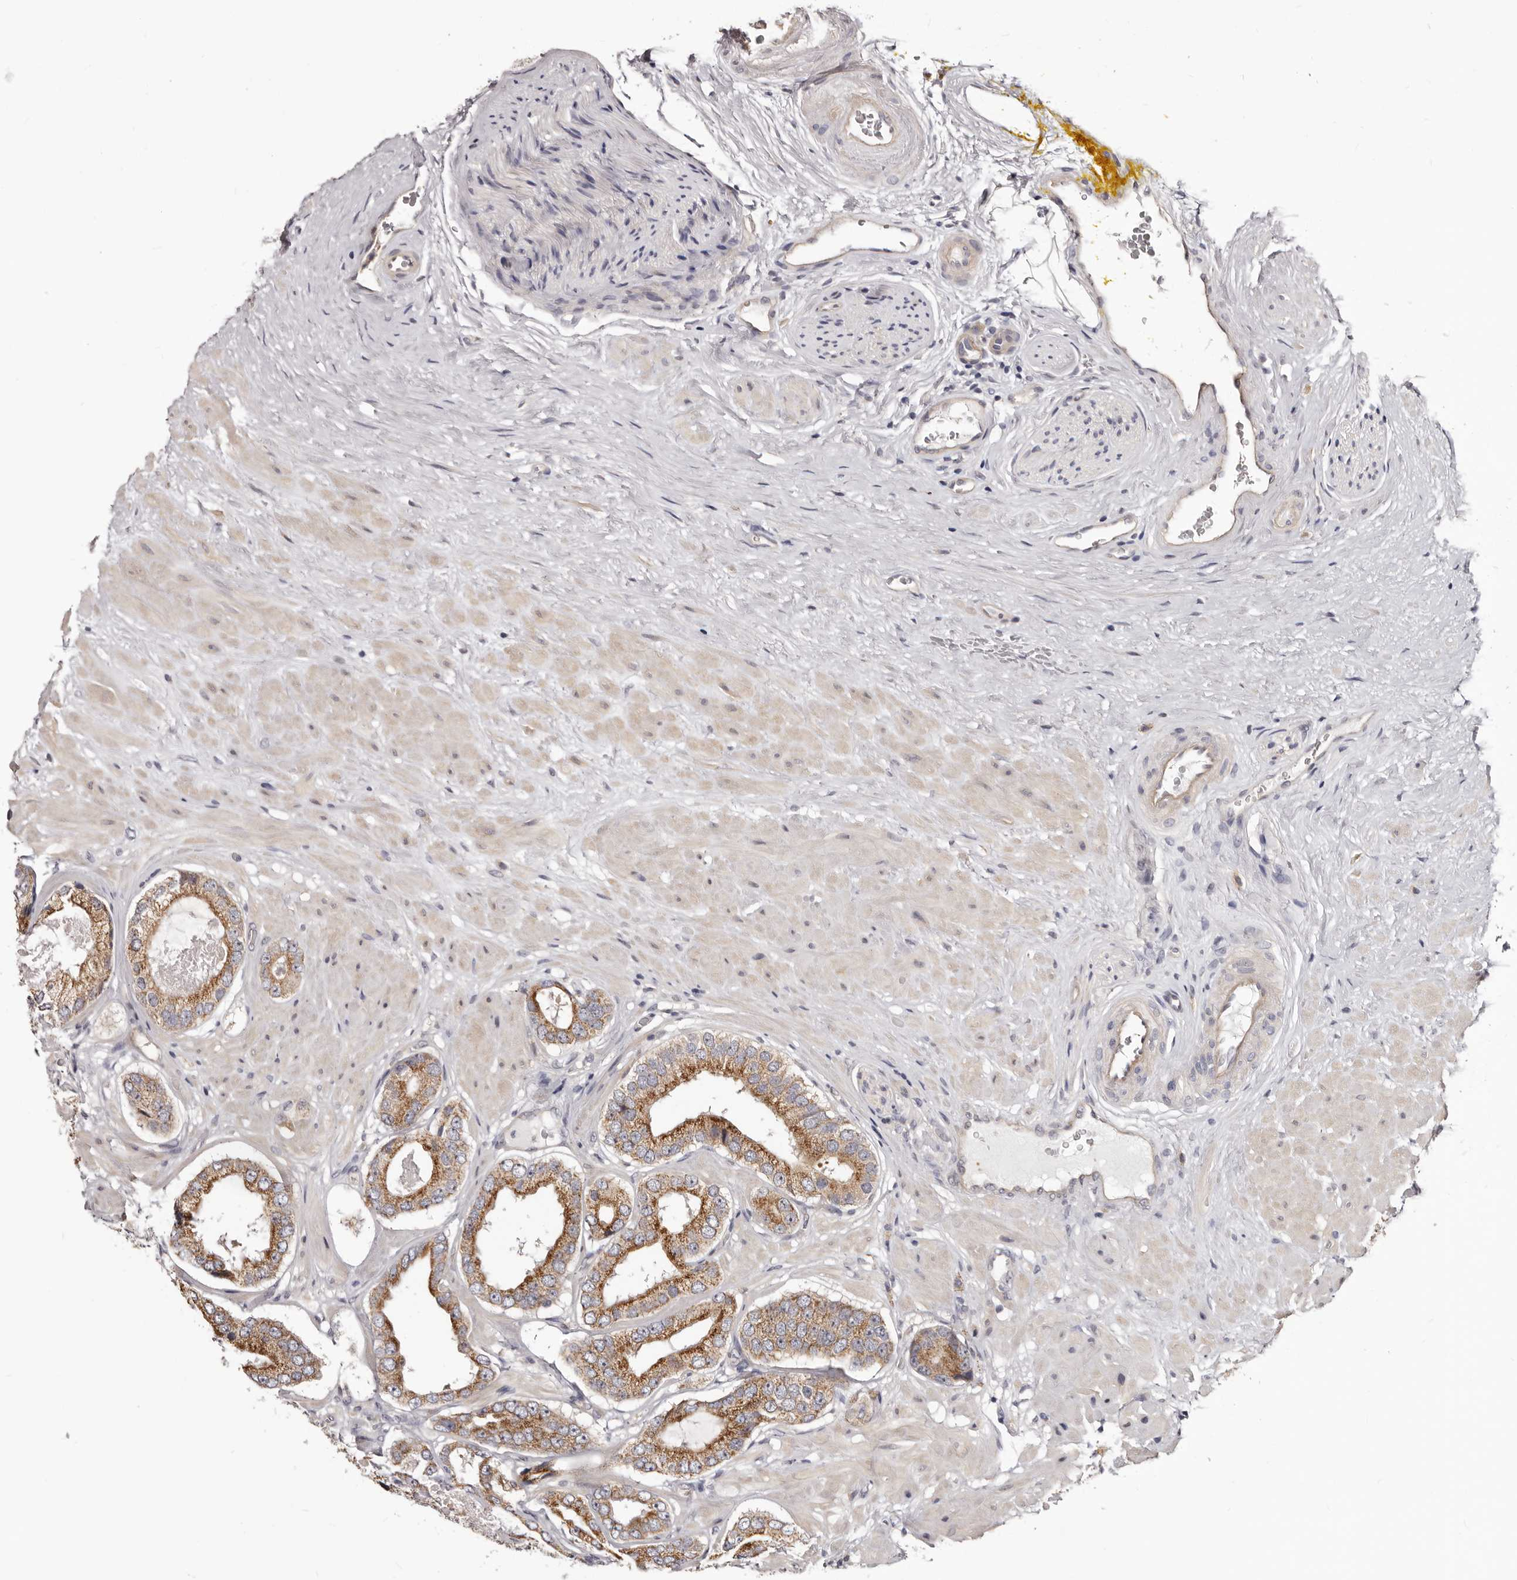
{"staining": {"intensity": "moderate", "quantity": ">75%", "location": "cytoplasmic/membranous"}, "tissue": "prostate cancer", "cell_type": "Tumor cells", "image_type": "cancer", "snomed": [{"axis": "morphology", "description": "Adenocarcinoma, High grade"}, {"axis": "topography", "description": "Prostate"}], "caption": "Prostate cancer stained for a protein displays moderate cytoplasmic/membranous positivity in tumor cells. The protein of interest is stained brown, and the nuclei are stained in blue (DAB (3,3'-diaminobenzidine) IHC with brightfield microscopy, high magnification).", "gene": "NOL12", "patient": {"sex": "male", "age": 59}}